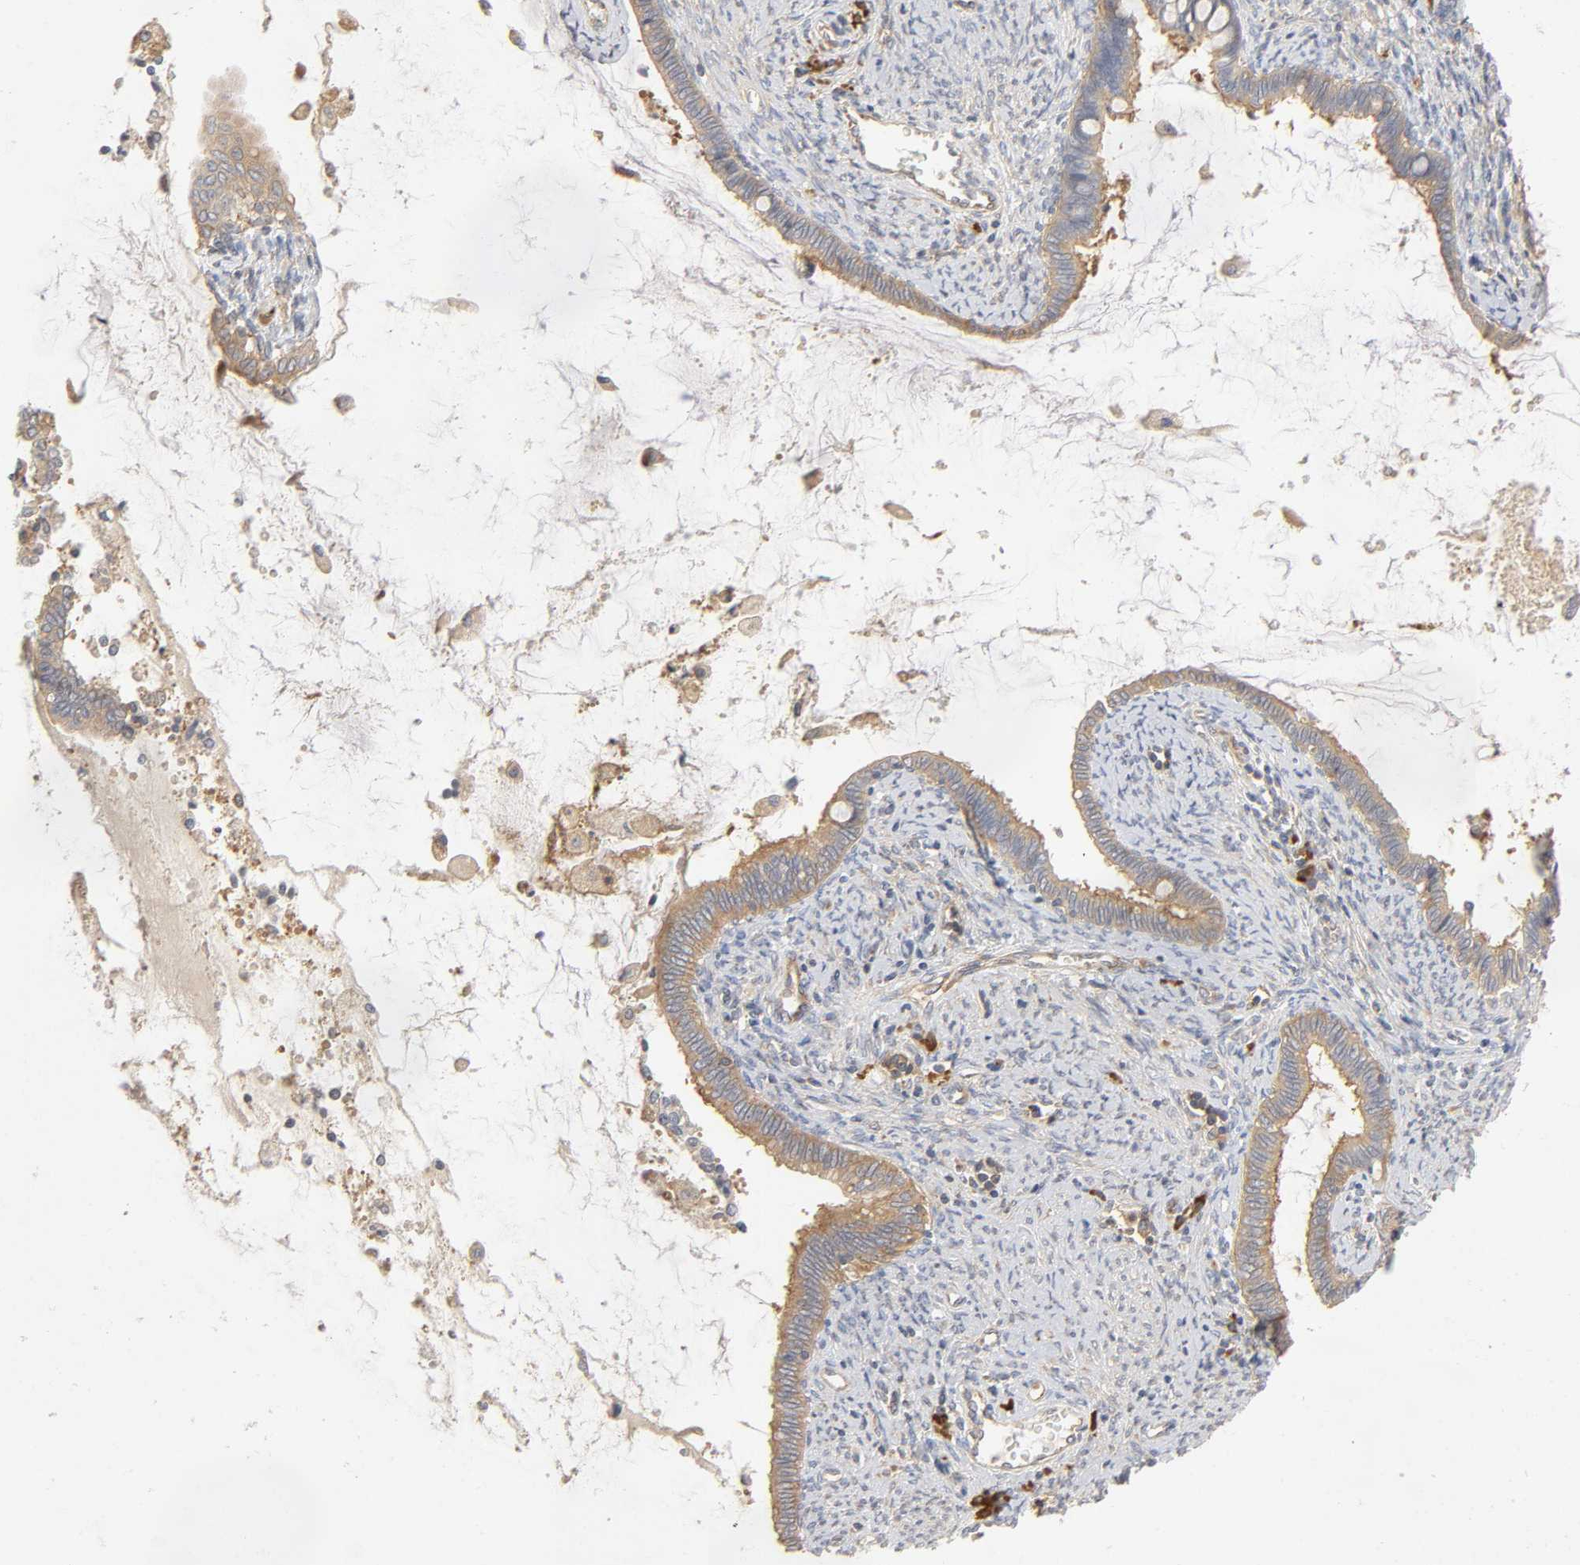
{"staining": {"intensity": "weak", "quantity": ">75%", "location": "cytoplasmic/membranous"}, "tissue": "cervical cancer", "cell_type": "Tumor cells", "image_type": "cancer", "snomed": [{"axis": "morphology", "description": "Adenocarcinoma, NOS"}, {"axis": "topography", "description": "Cervix"}], "caption": "An immunohistochemistry micrograph of neoplastic tissue is shown. Protein staining in brown shows weak cytoplasmic/membranous positivity in cervical cancer (adenocarcinoma) within tumor cells.", "gene": "SCHIP1", "patient": {"sex": "female", "age": 44}}